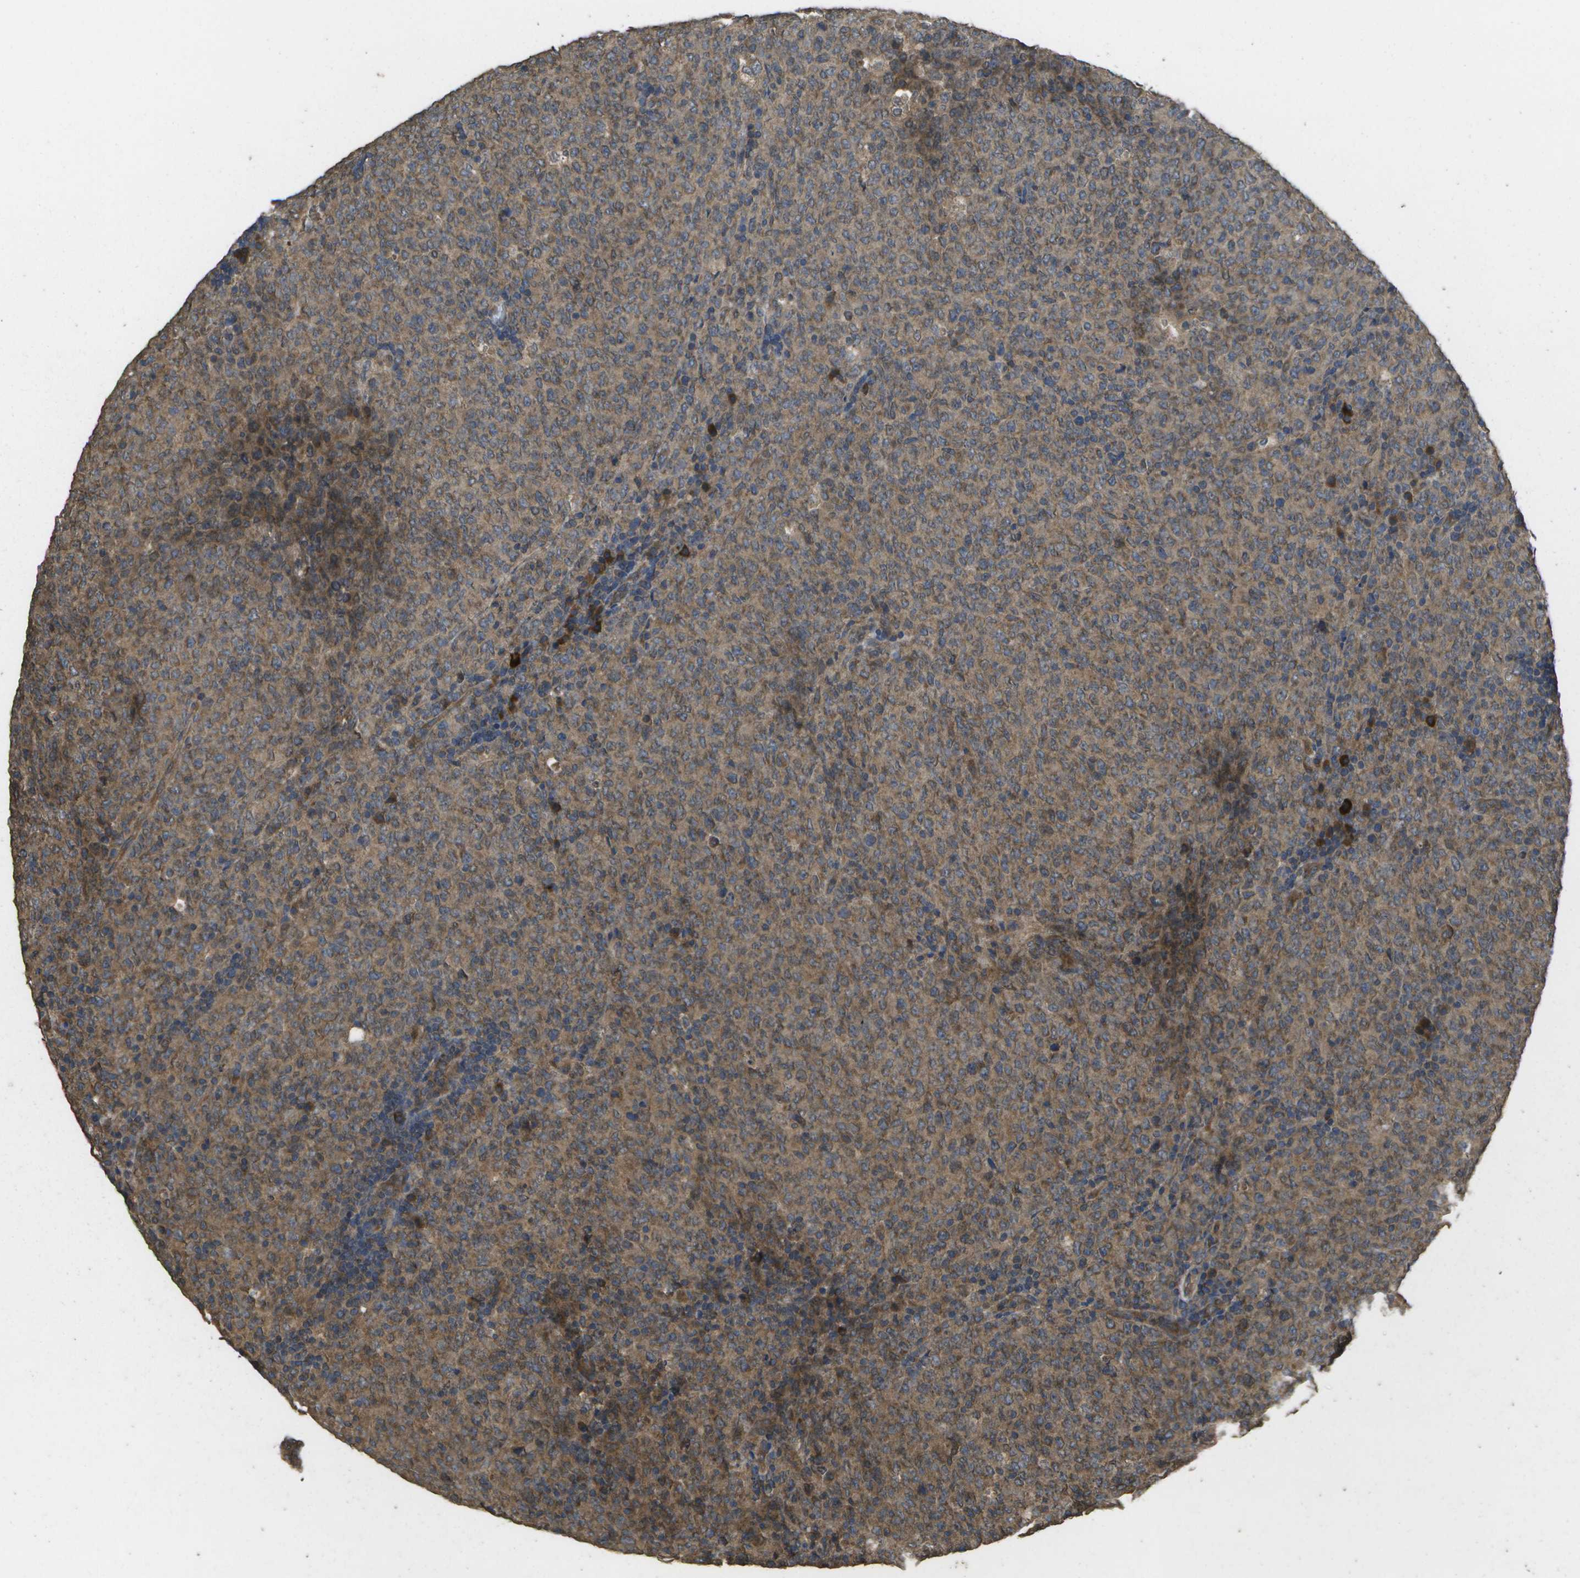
{"staining": {"intensity": "moderate", "quantity": ">75%", "location": "cytoplasmic/membranous"}, "tissue": "lymphoma", "cell_type": "Tumor cells", "image_type": "cancer", "snomed": [{"axis": "morphology", "description": "Malignant lymphoma, non-Hodgkin's type, High grade"}, {"axis": "topography", "description": "Tonsil"}], "caption": "Human lymphoma stained with a protein marker reveals moderate staining in tumor cells.", "gene": "SACS", "patient": {"sex": "female", "age": 36}}